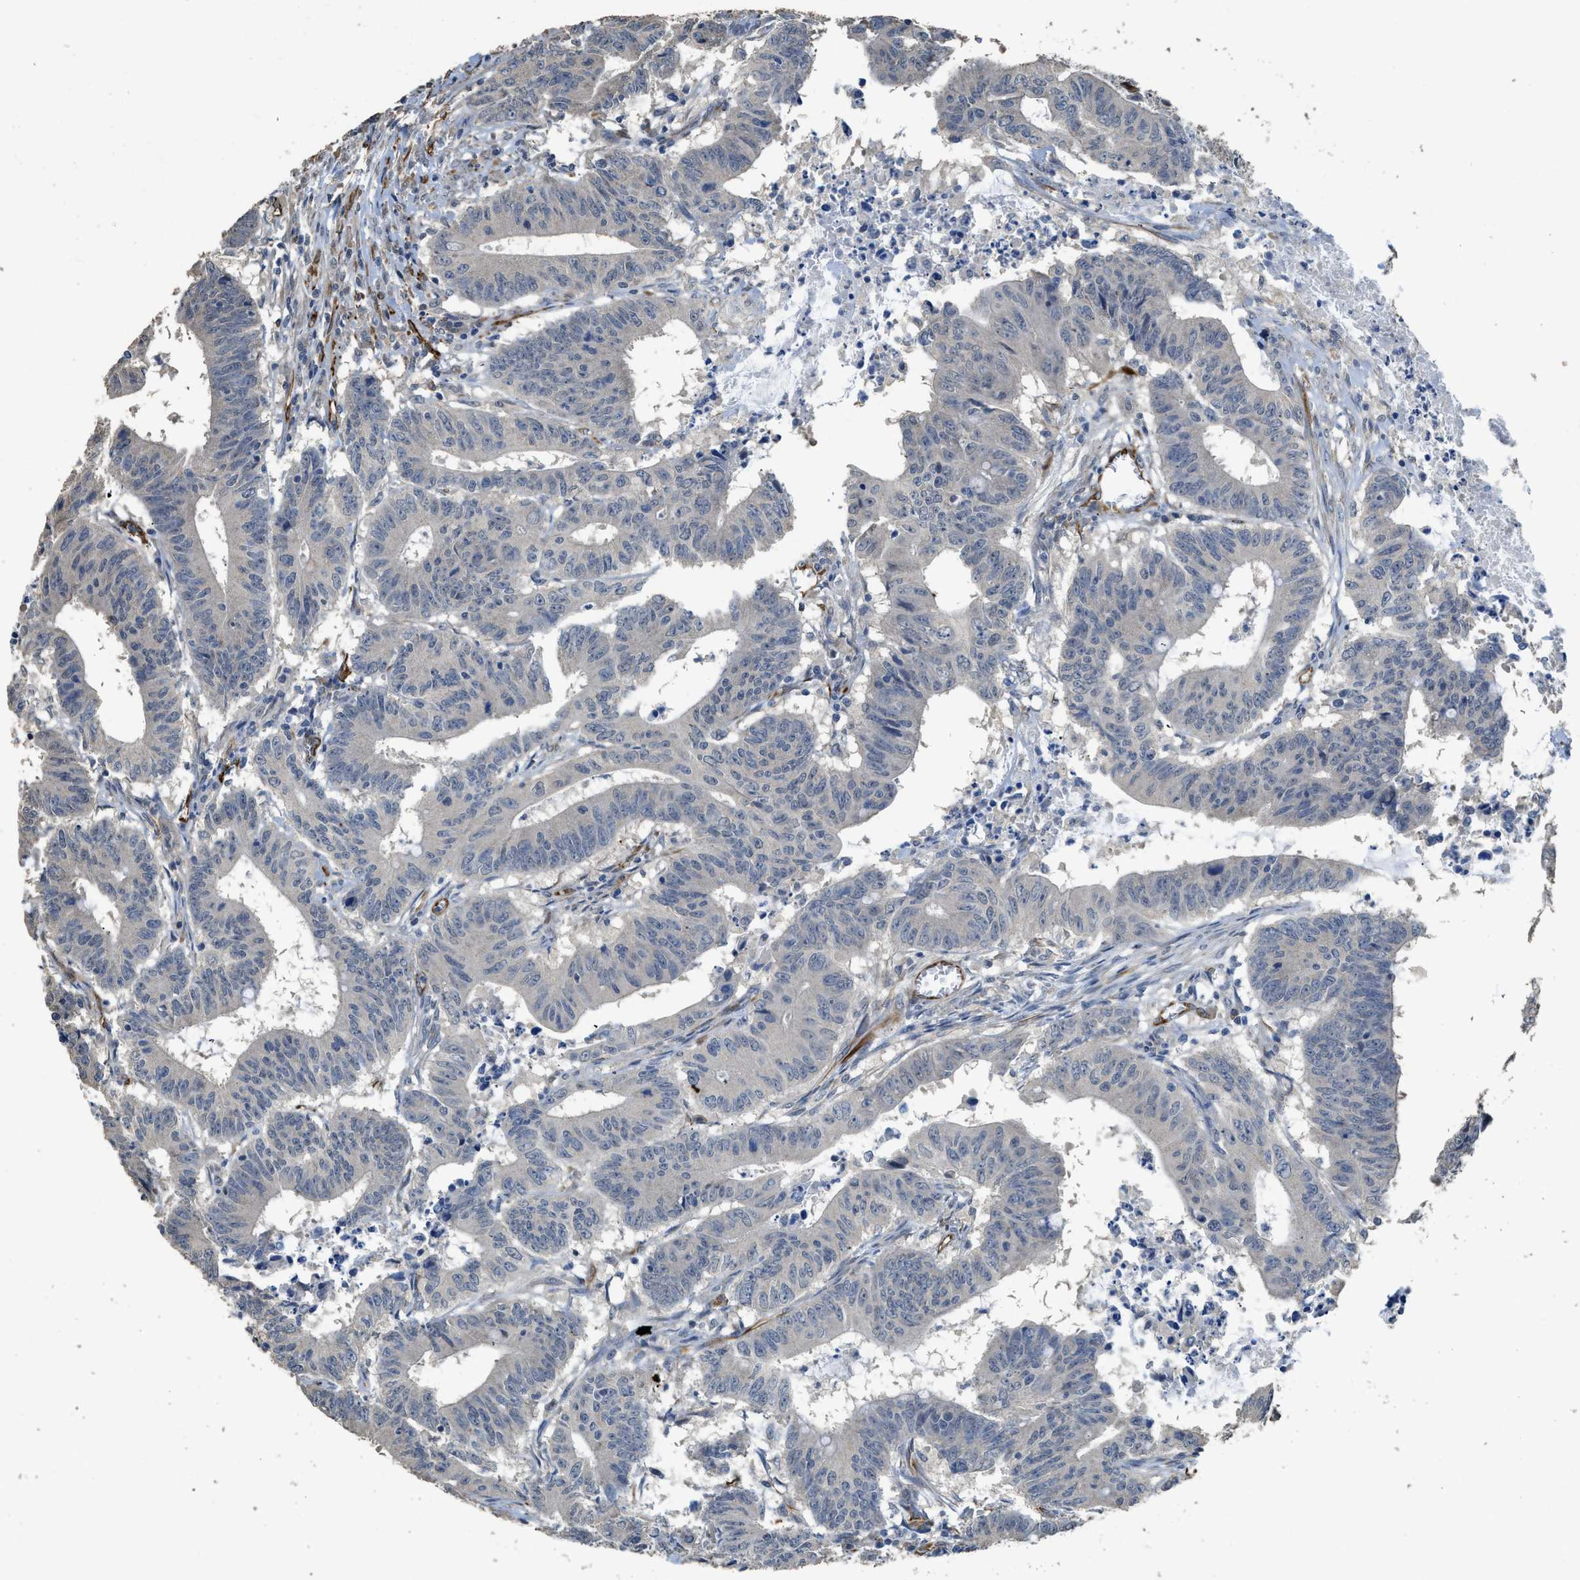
{"staining": {"intensity": "negative", "quantity": "none", "location": "none"}, "tissue": "colorectal cancer", "cell_type": "Tumor cells", "image_type": "cancer", "snomed": [{"axis": "morphology", "description": "Adenocarcinoma, NOS"}, {"axis": "topography", "description": "Colon"}], "caption": "Colorectal cancer was stained to show a protein in brown. There is no significant staining in tumor cells. (DAB immunohistochemistry, high magnification).", "gene": "SYNM", "patient": {"sex": "male", "age": 45}}